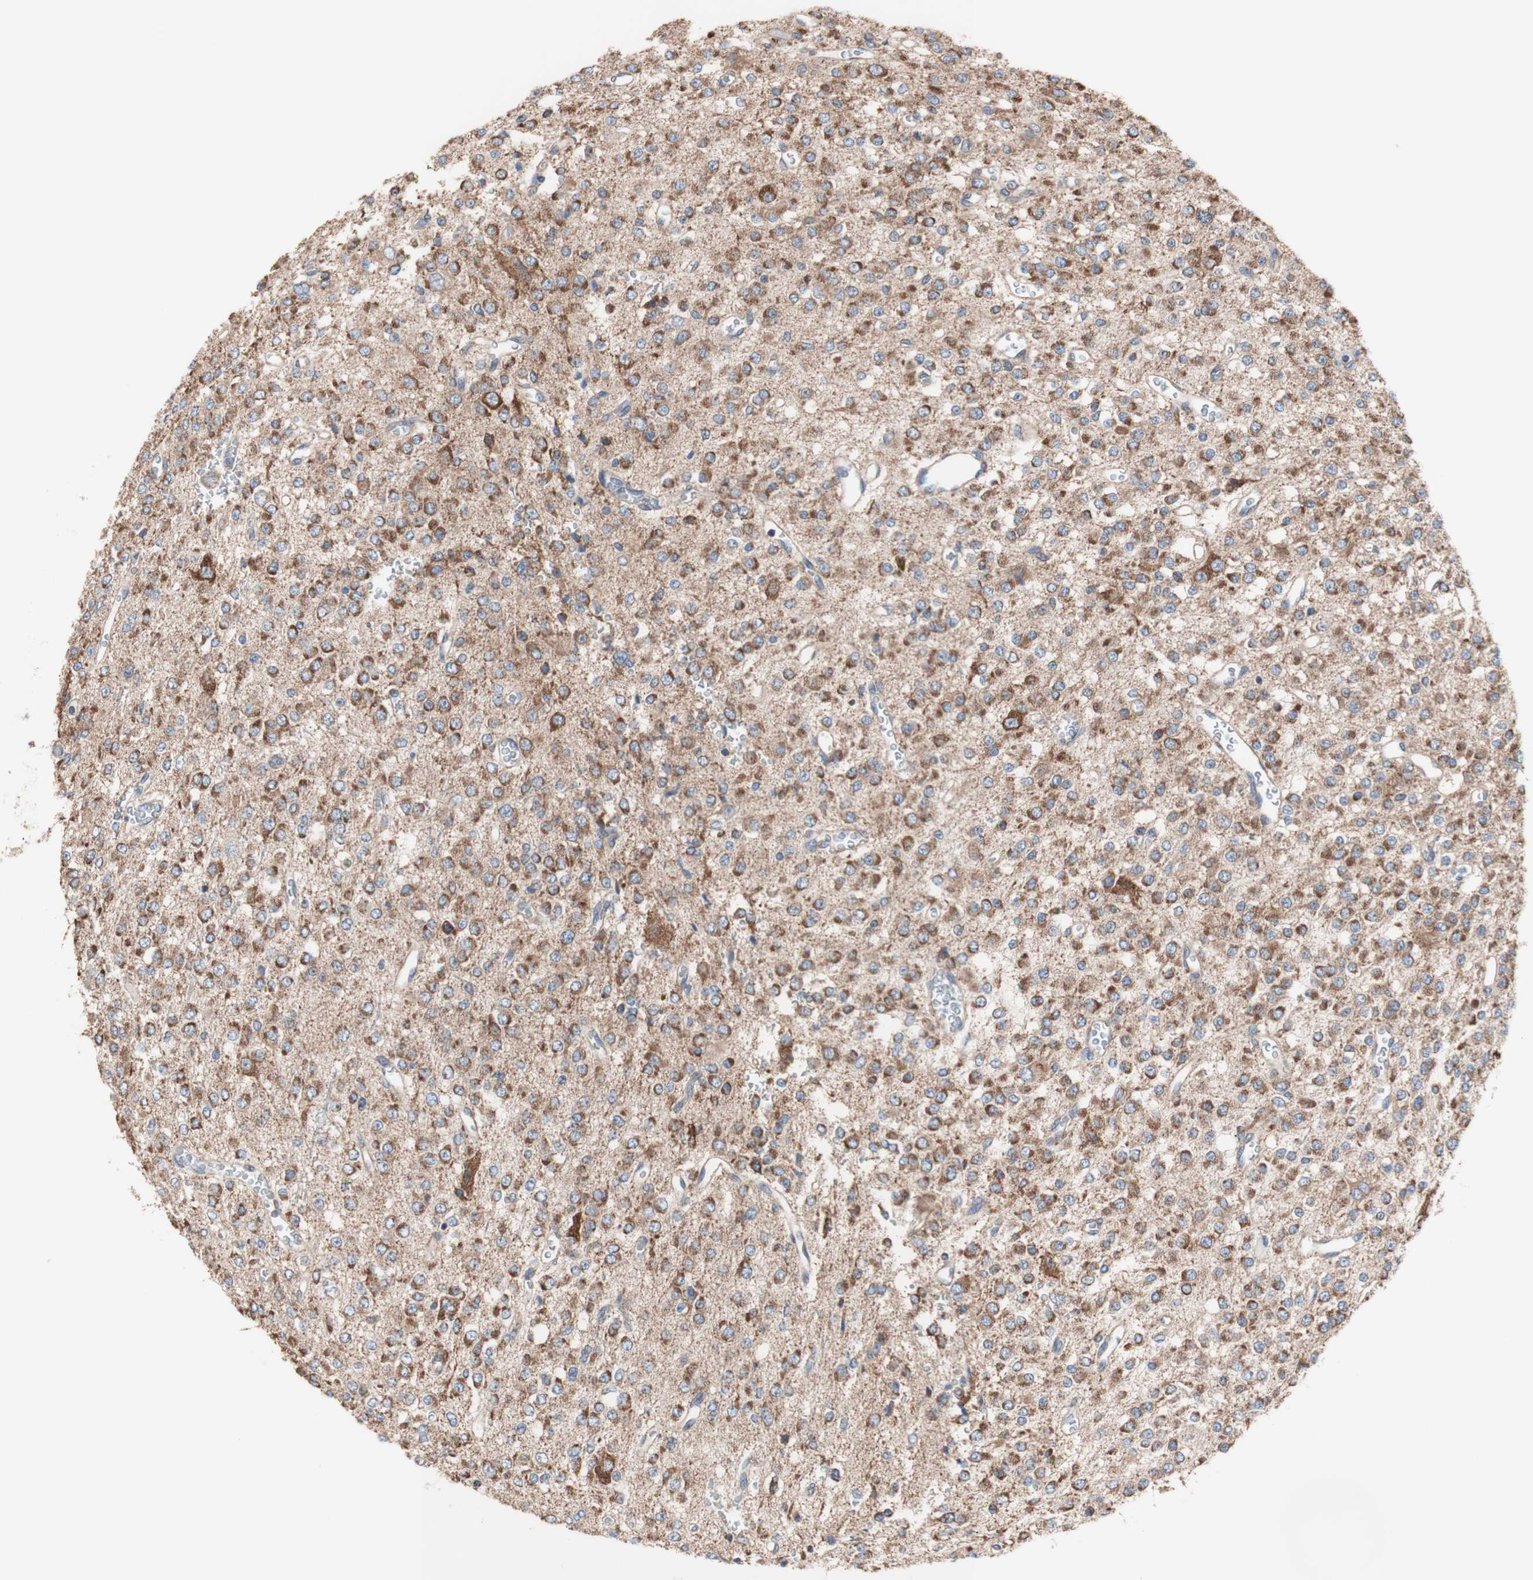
{"staining": {"intensity": "moderate", "quantity": "25%-75%", "location": "cytoplasmic/membranous"}, "tissue": "glioma", "cell_type": "Tumor cells", "image_type": "cancer", "snomed": [{"axis": "morphology", "description": "Glioma, malignant, Low grade"}, {"axis": "topography", "description": "Brain"}], "caption": "The image displays immunohistochemical staining of low-grade glioma (malignant). There is moderate cytoplasmic/membranous positivity is seen in approximately 25%-75% of tumor cells.", "gene": "FMR1", "patient": {"sex": "male", "age": 38}}